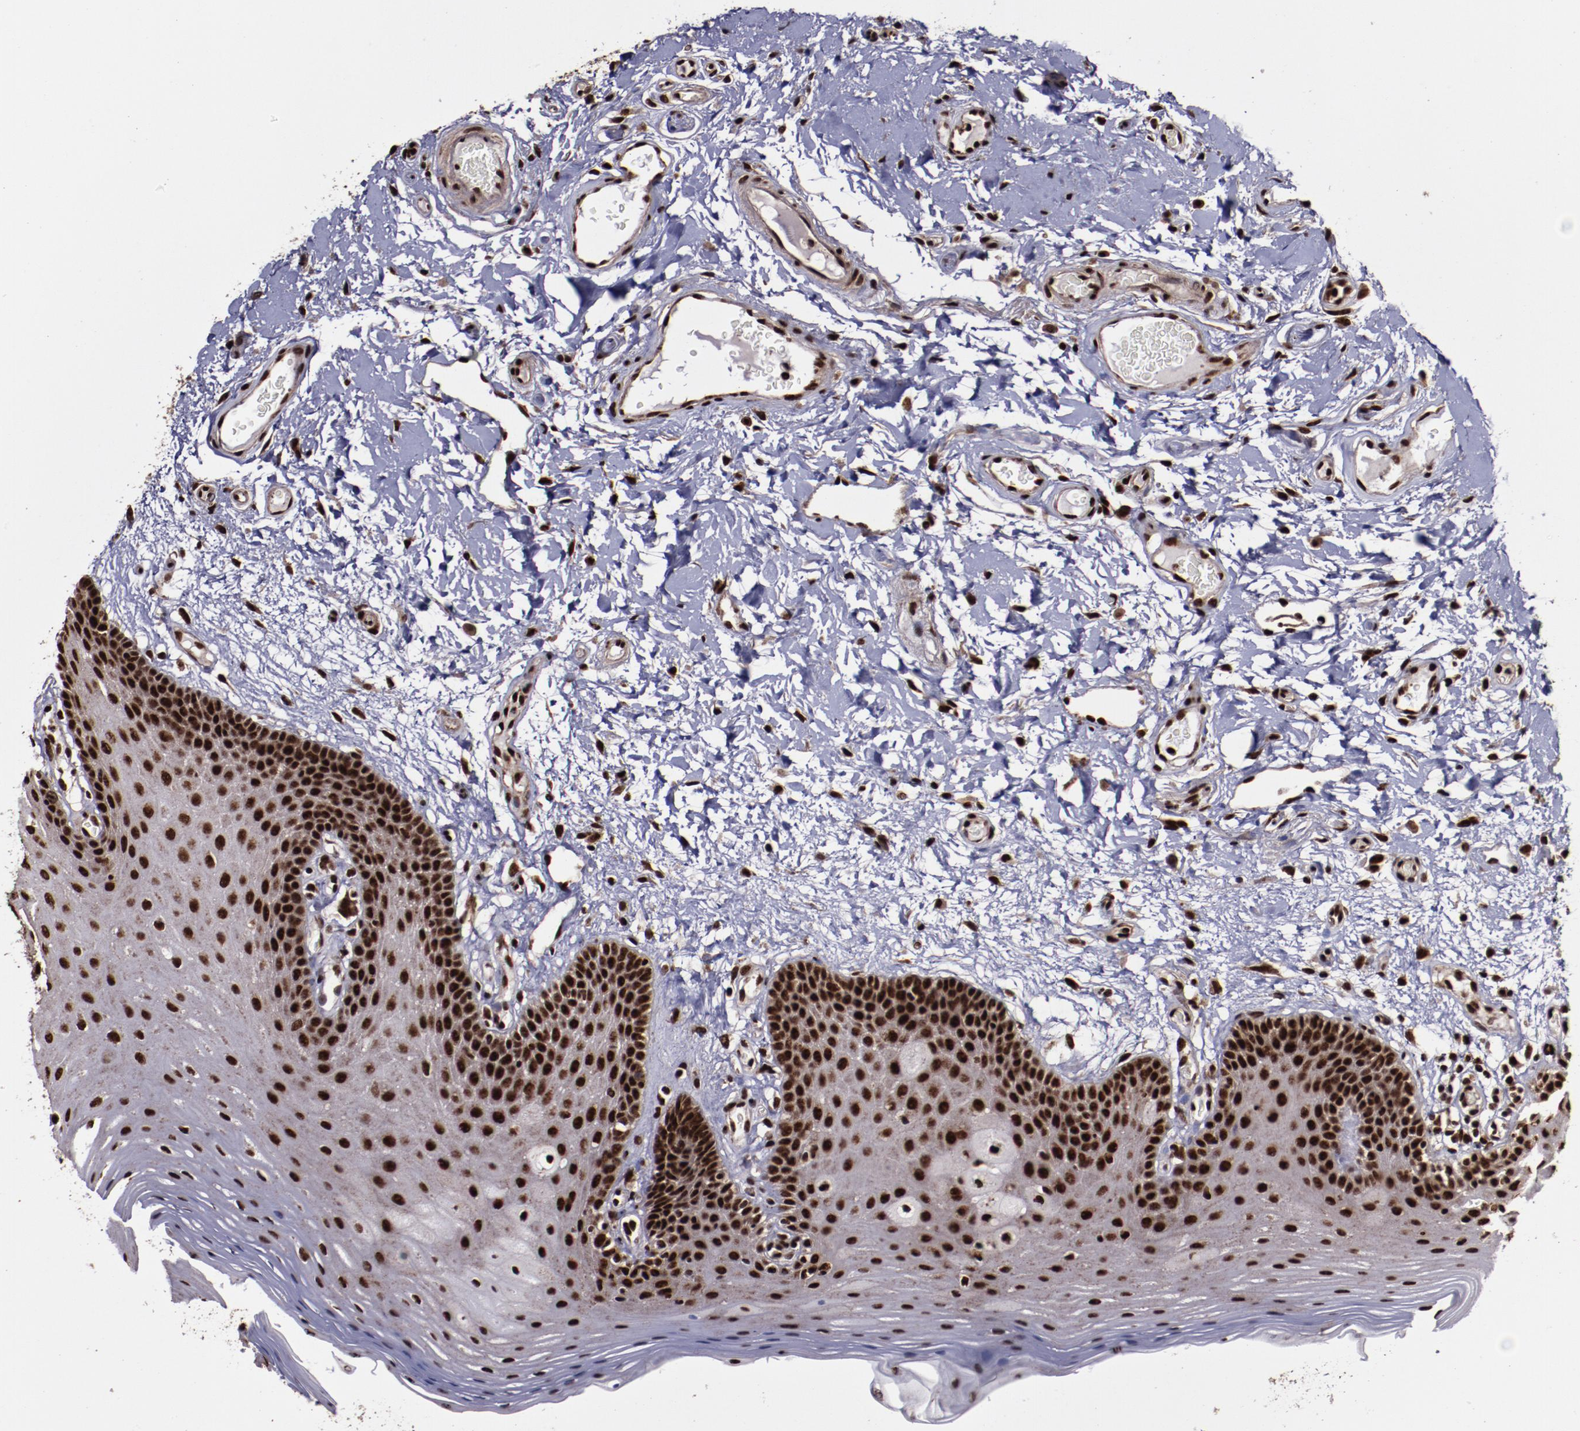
{"staining": {"intensity": "strong", "quantity": "25%-75%", "location": "cytoplasmic/membranous,nuclear"}, "tissue": "oral mucosa", "cell_type": "Squamous epithelial cells", "image_type": "normal", "snomed": [{"axis": "morphology", "description": "Normal tissue, NOS"}, {"axis": "morphology", "description": "Squamous cell carcinoma, NOS"}, {"axis": "topography", "description": "Skeletal muscle"}, {"axis": "topography", "description": "Oral tissue"}, {"axis": "topography", "description": "Head-Neck"}], "caption": "High-magnification brightfield microscopy of normal oral mucosa stained with DAB (brown) and counterstained with hematoxylin (blue). squamous epithelial cells exhibit strong cytoplasmic/membranous,nuclear expression is seen in about25%-75% of cells.", "gene": "SNW1", "patient": {"sex": "male", "age": 71}}